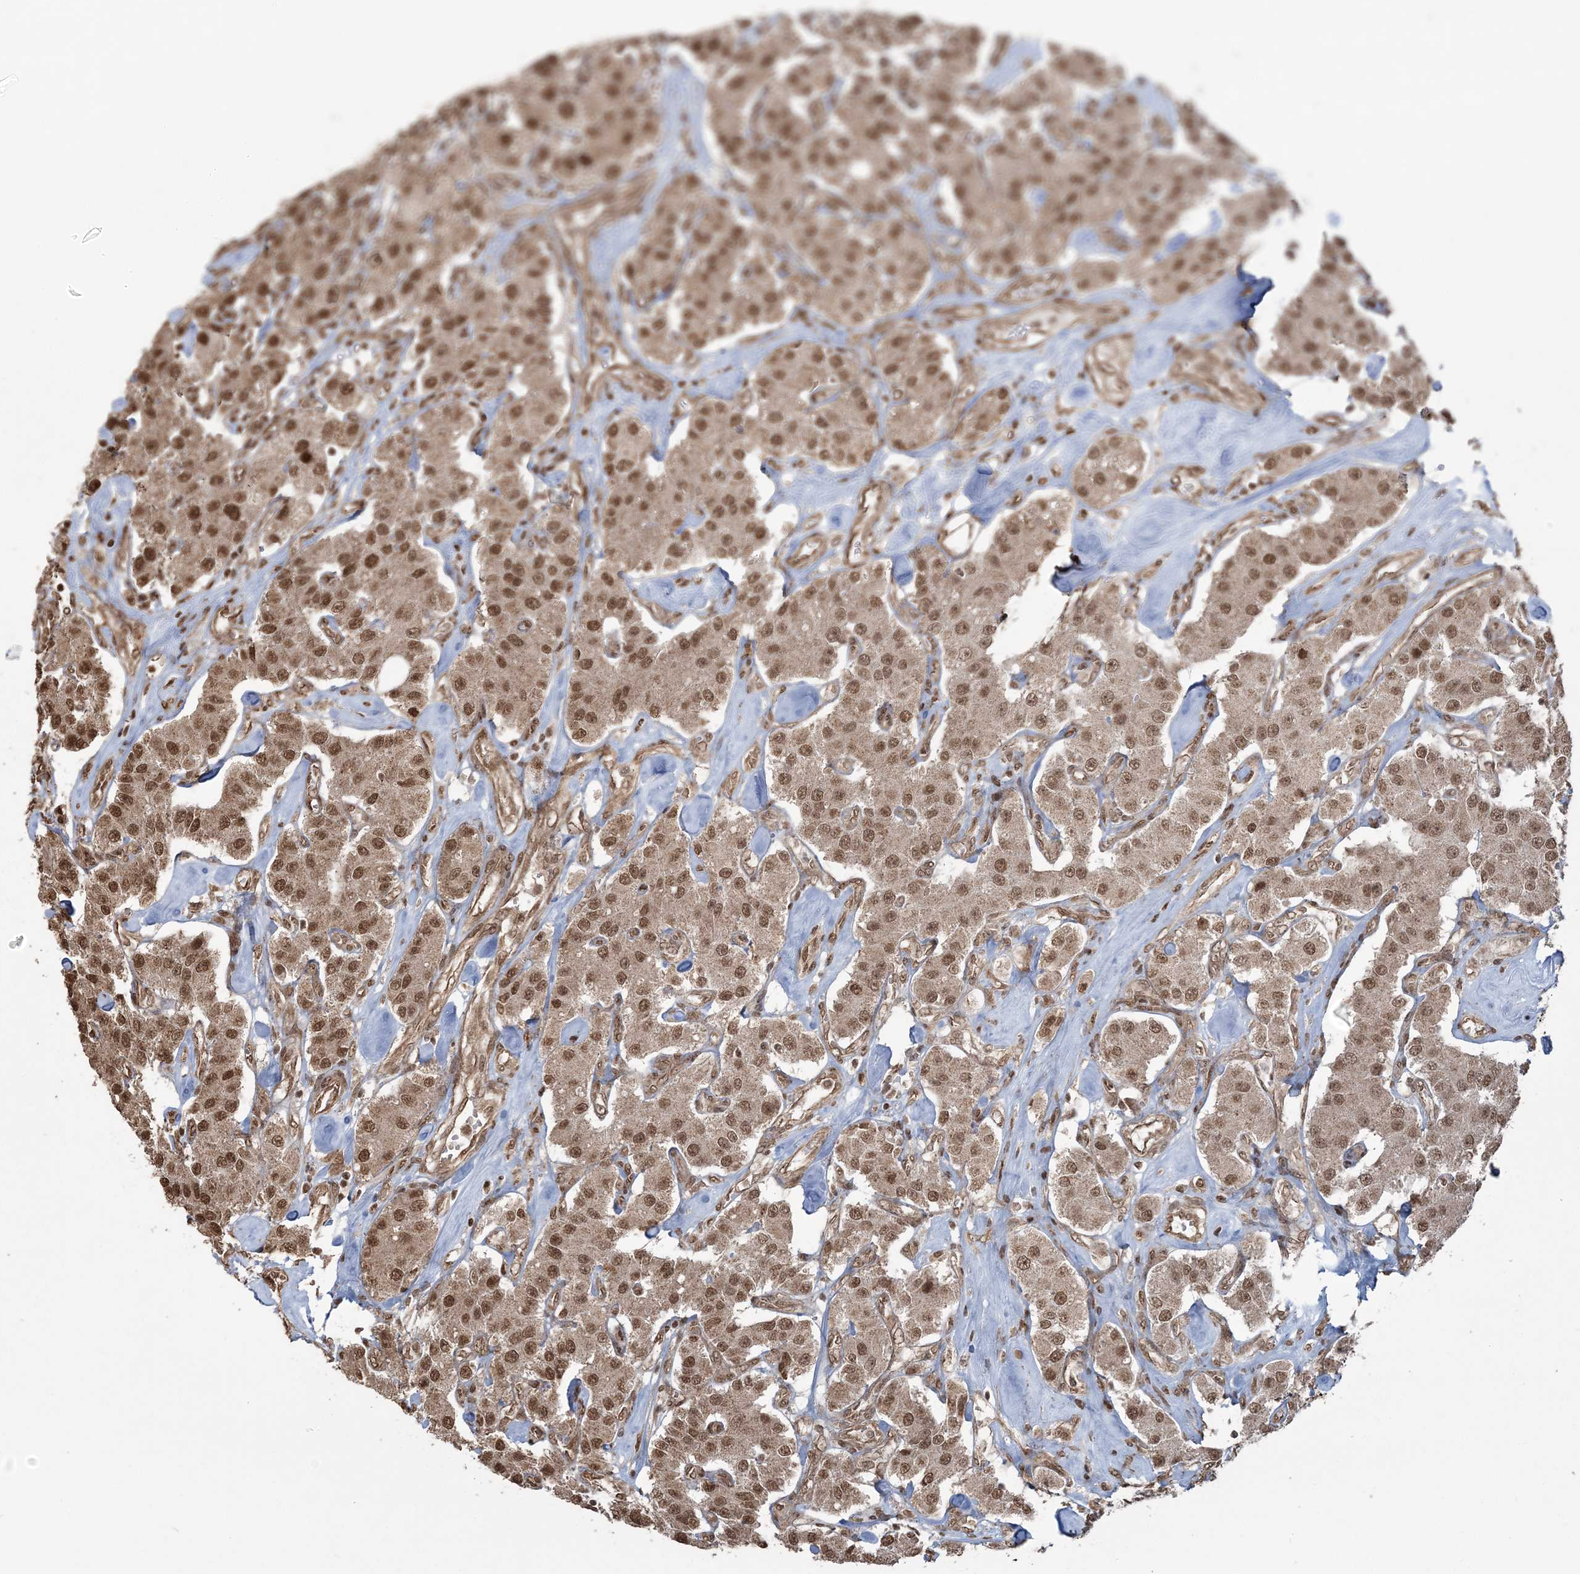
{"staining": {"intensity": "moderate", "quantity": ">75%", "location": "cytoplasmic/membranous,nuclear"}, "tissue": "carcinoid", "cell_type": "Tumor cells", "image_type": "cancer", "snomed": [{"axis": "morphology", "description": "Carcinoid, malignant, NOS"}, {"axis": "topography", "description": "Pancreas"}], "caption": "Immunohistochemistry (IHC) of human carcinoid demonstrates medium levels of moderate cytoplasmic/membranous and nuclear expression in about >75% of tumor cells.", "gene": "ZNF839", "patient": {"sex": "male", "age": 41}}